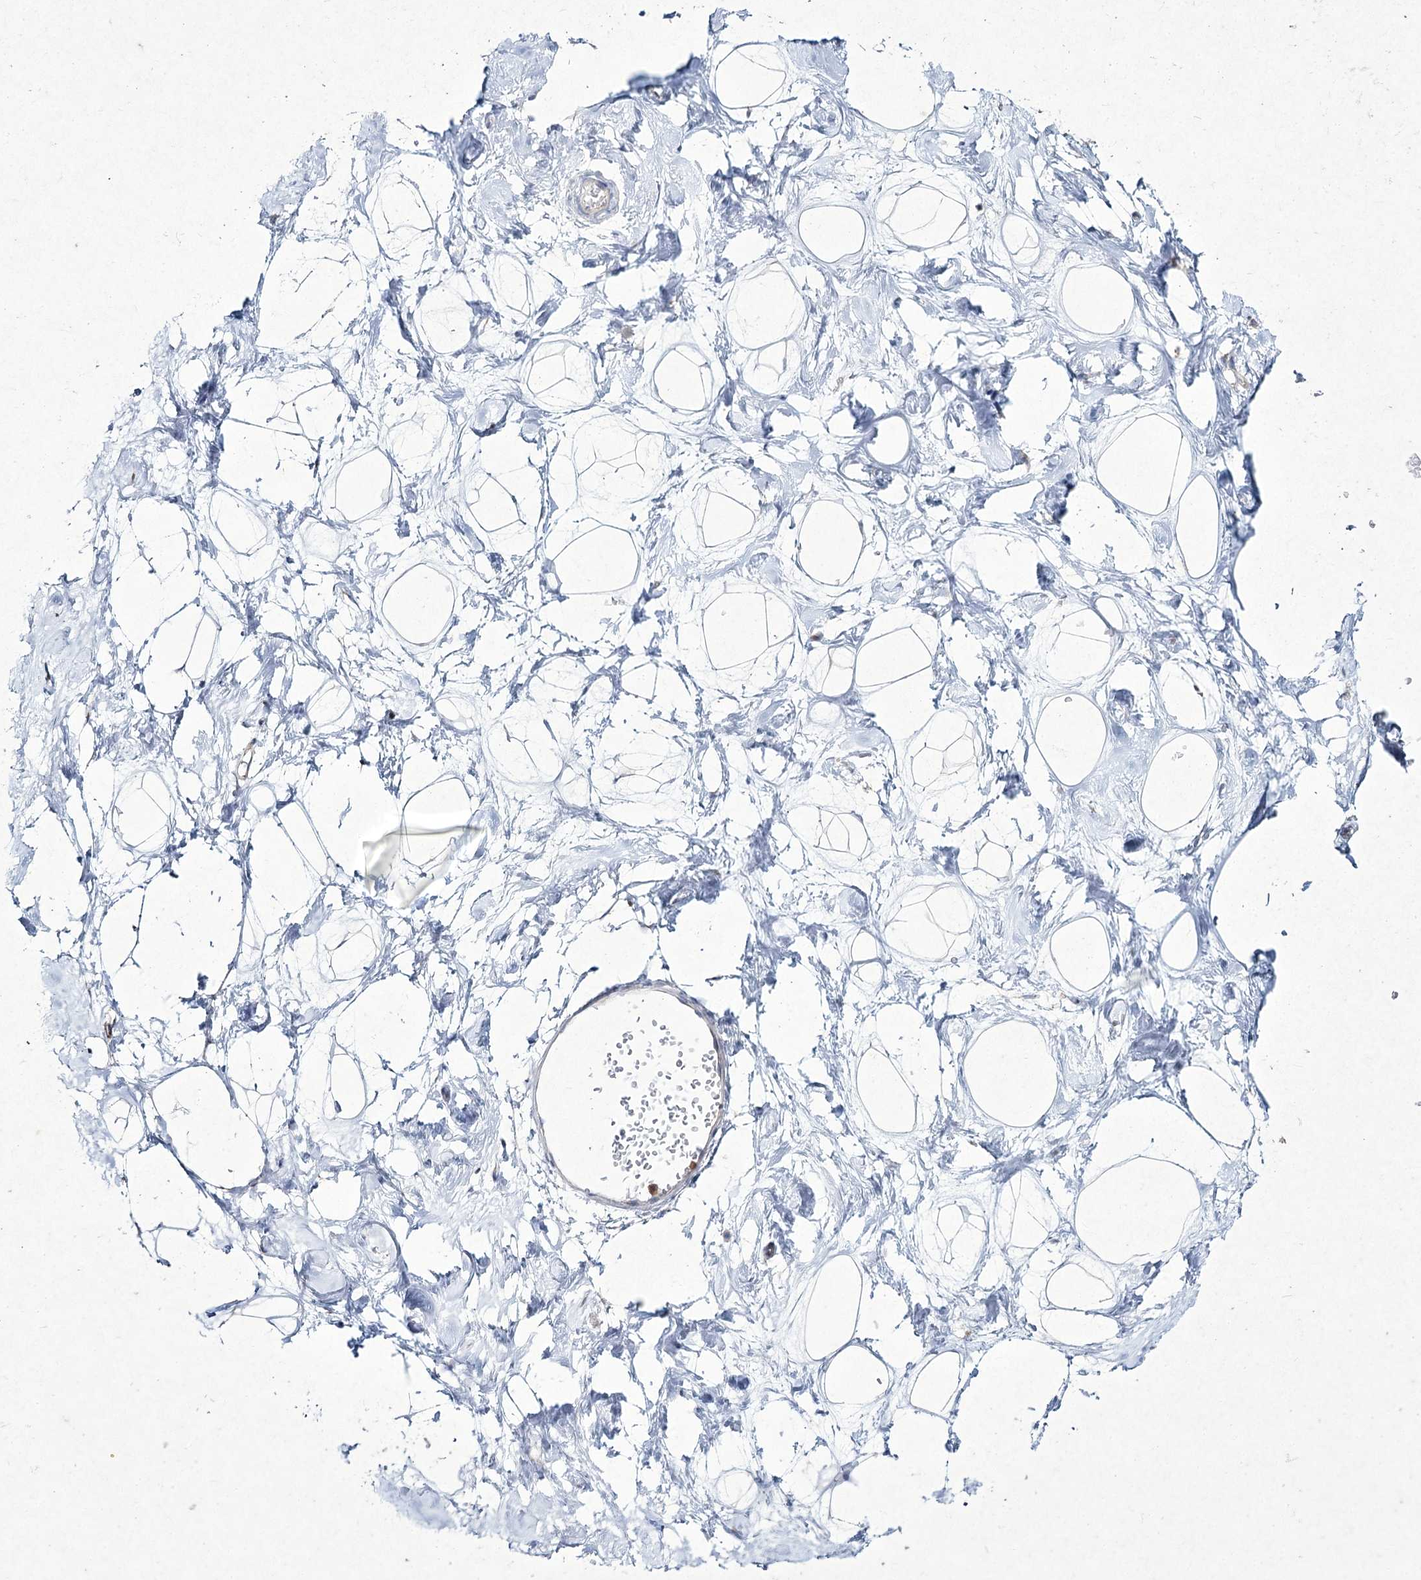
{"staining": {"intensity": "negative", "quantity": "none", "location": "none"}, "tissue": "breast", "cell_type": "Adipocytes", "image_type": "normal", "snomed": [{"axis": "morphology", "description": "Normal tissue, NOS"}, {"axis": "morphology", "description": "Adenoma, NOS"}, {"axis": "topography", "description": "Breast"}], "caption": "IHC micrograph of benign human breast stained for a protein (brown), which reveals no positivity in adipocytes.", "gene": "NIPAL4", "patient": {"sex": "female", "age": 23}}